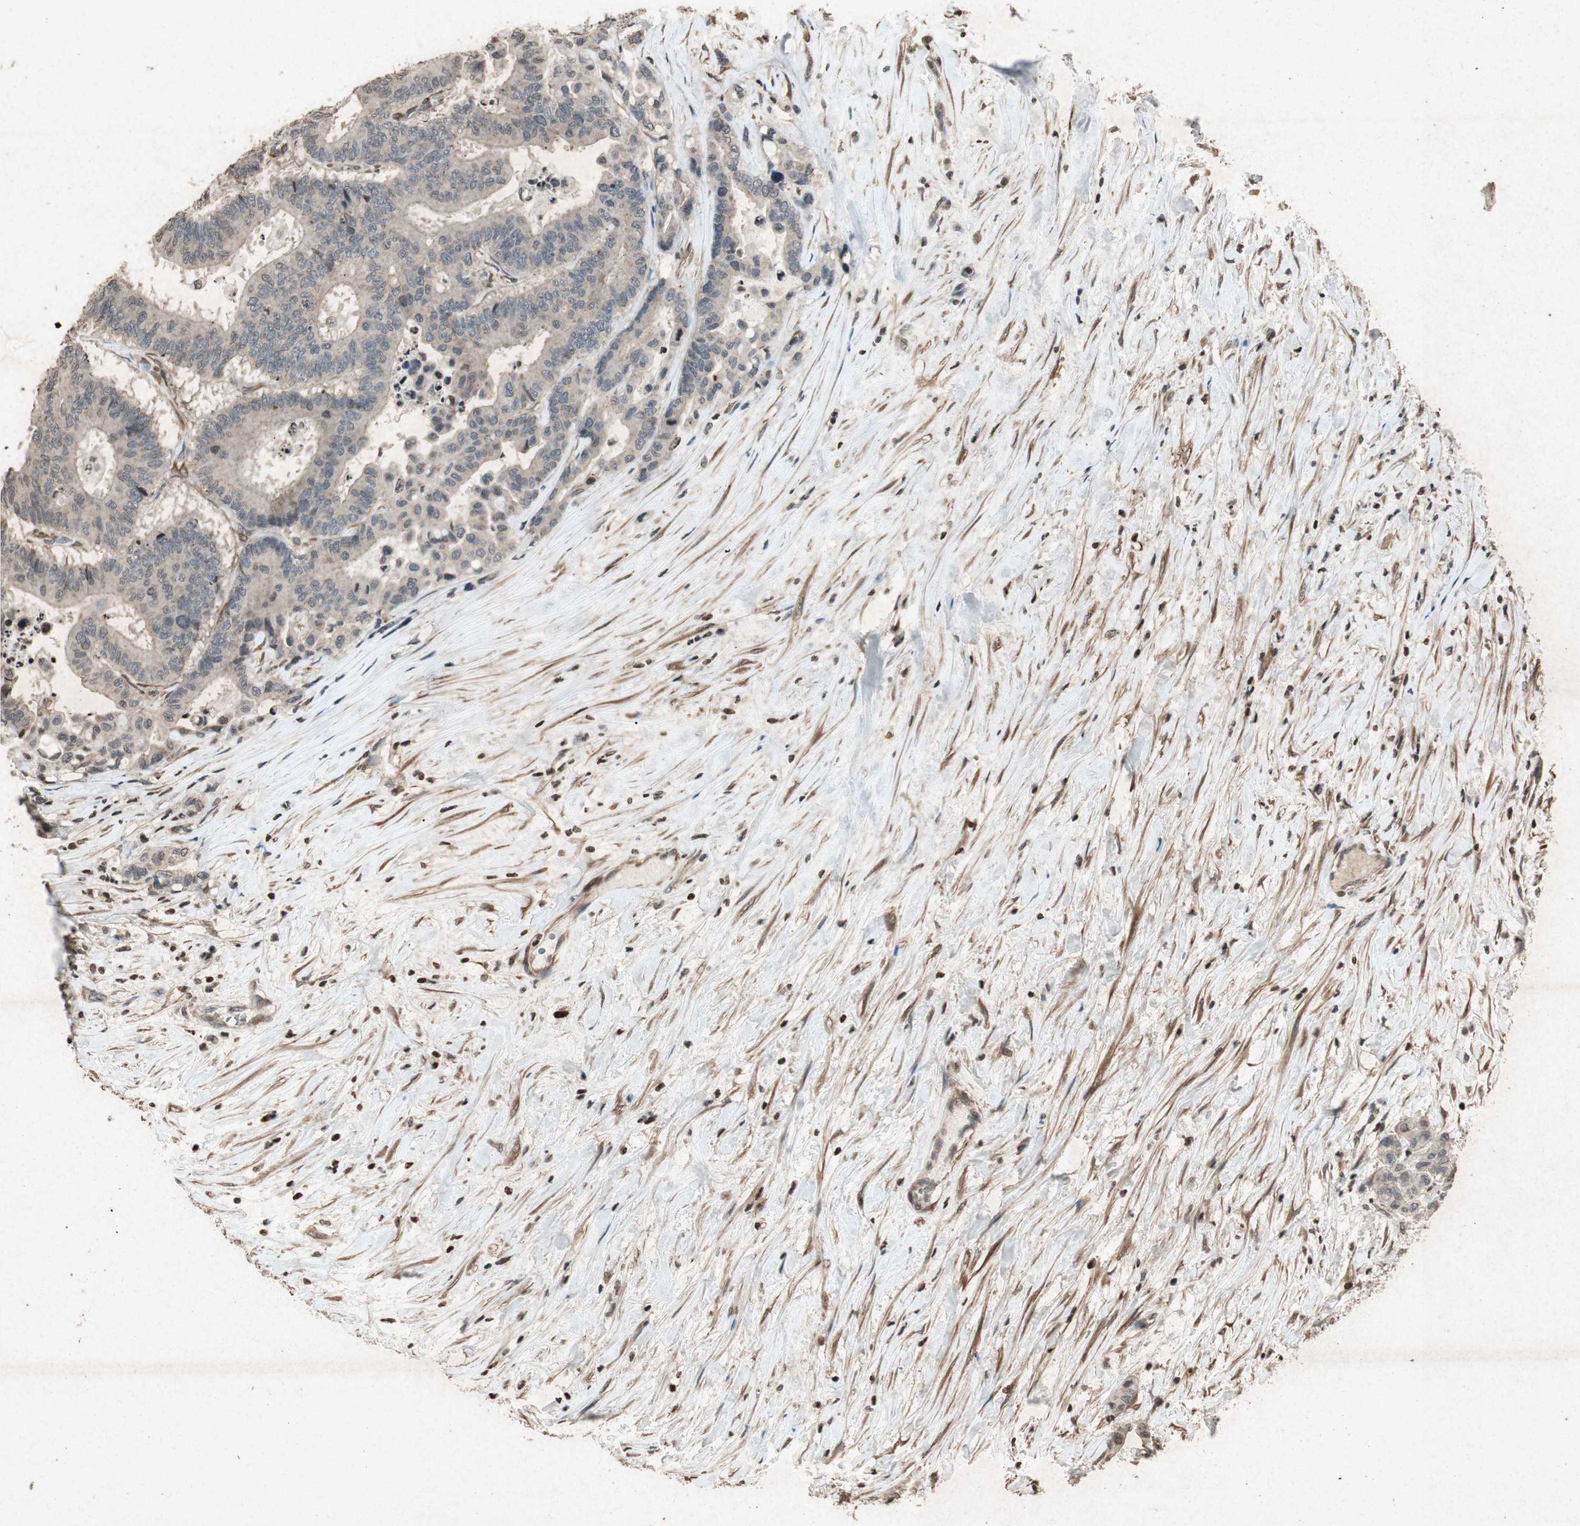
{"staining": {"intensity": "weak", "quantity": ">75%", "location": "cytoplasmic/membranous"}, "tissue": "colorectal cancer", "cell_type": "Tumor cells", "image_type": "cancer", "snomed": [{"axis": "morphology", "description": "Normal tissue, NOS"}, {"axis": "morphology", "description": "Adenocarcinoma, NOS"}, {"axis": "topography", "description": "Colon"}], "caption": "Colorectal cancer (adenocarcinoma) tissue demonstrates weak cytoplasmic/membranous positivity in approximately >75% of tumor cells", "gene": "PRKG1", "patient": {"sex": "male", "age": 82}}